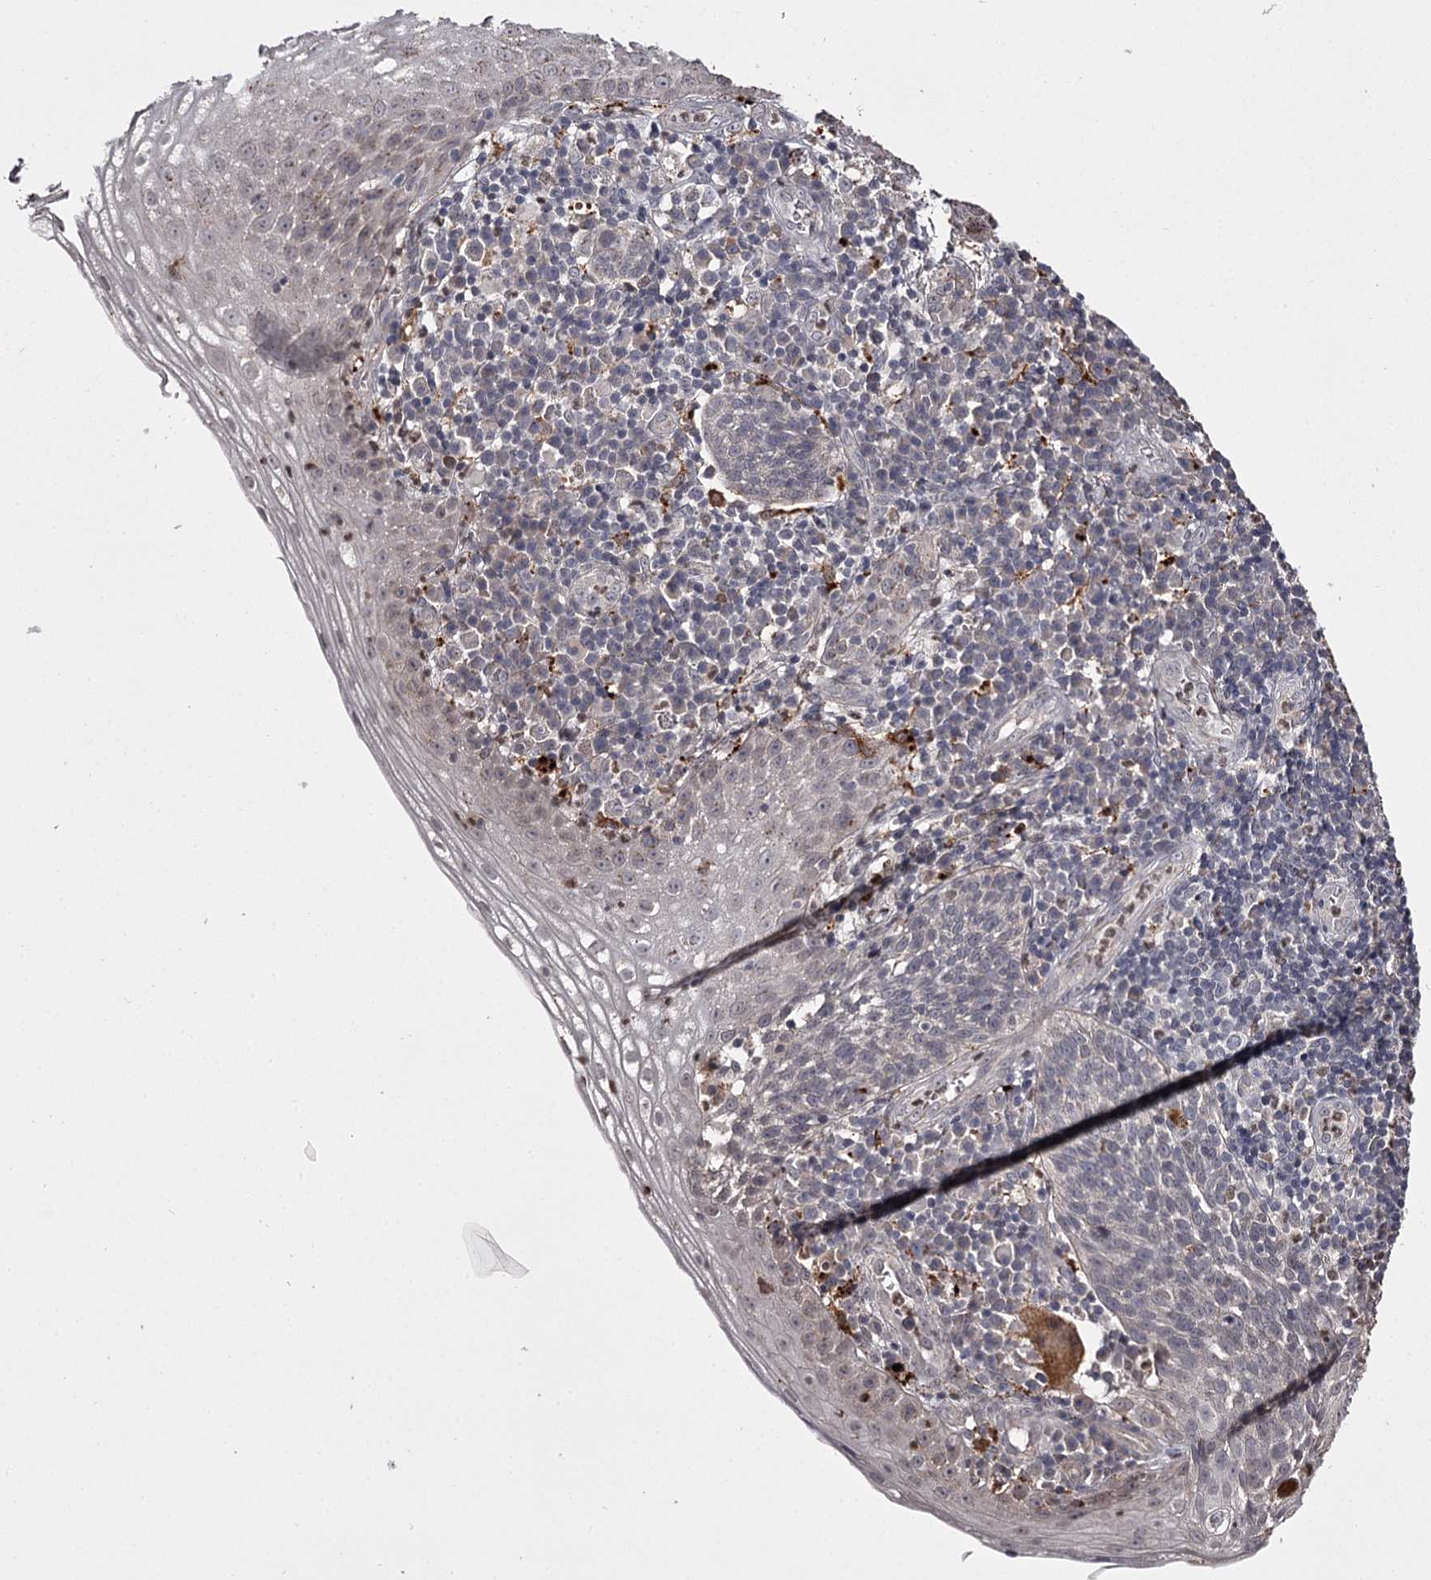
{"staining": {"intensity": "negative", "quantity": "none", "location": "none"}, "tissue": "cervical cancer", "cell_type": "Tumor cells", "image_type": "cancer", "snomed": [{"axis": "morphology", "description": "Squamous cell carcinoma, NOS"}, {"axis": "topography", "description": "Cervix"}], "caption": "IHC histopathology image of cervical cancer (squamous cell carcinoma) stained for a protein (brown), which reveals no positivity in tumor cells.", "gene": "SLC32A1", "patient": {"sex": "female", "age": 34}}